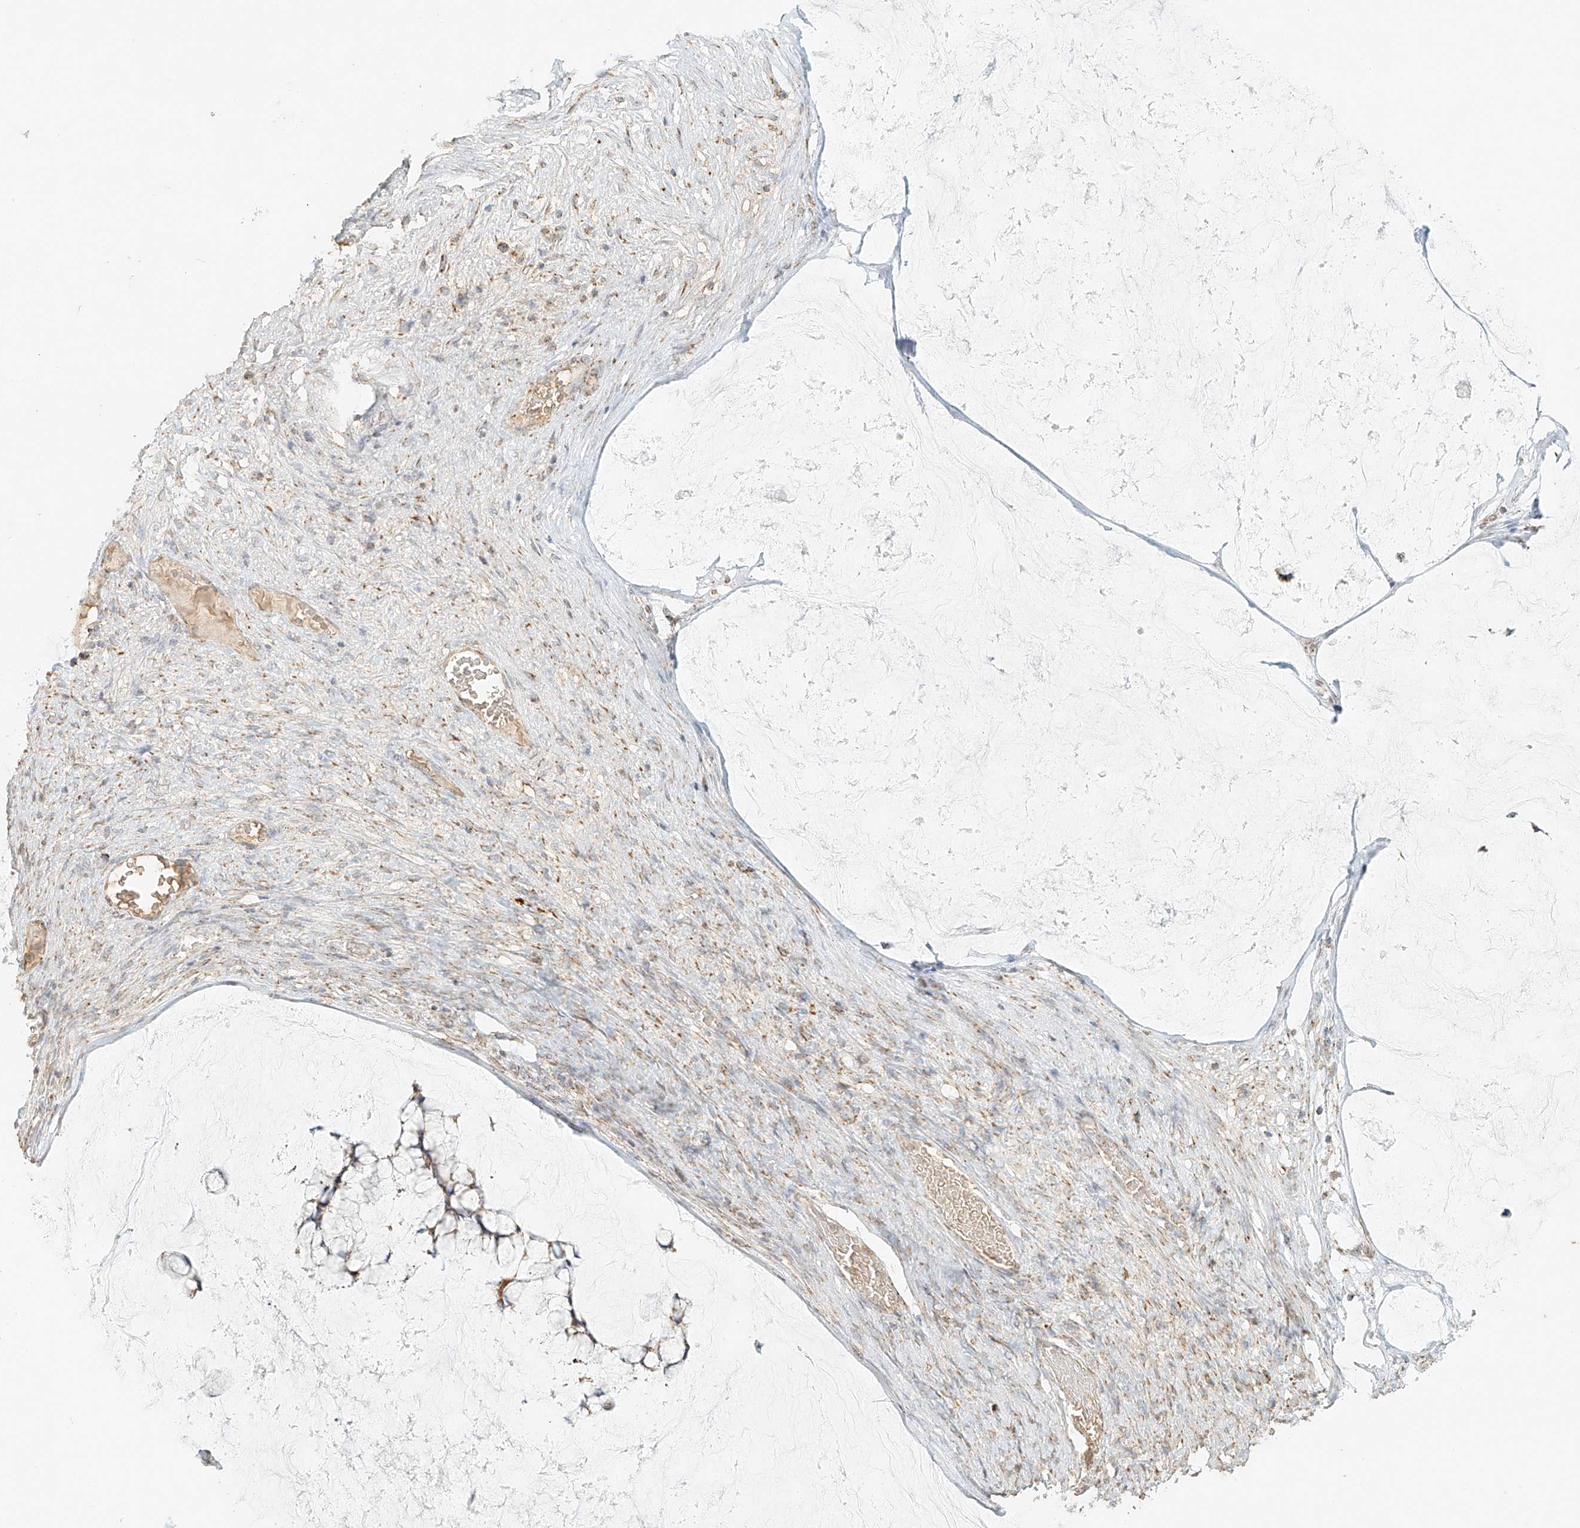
{"staining": {"intensity": "moderate", "quantity": "25%-75%", "location": "cytoplasmic/membranous"}, "tissue": "ovarian cancer", "cell_type": "Tumor cells", "image_type": "cancer", "snomed": [{"axis": "morphology", "description": "Cystadenocarcinoma, mucinous, NOS"}, {"axis": "topography", "description": "Ovary"}], "caption": "Ovarian cancer was stained to show a protein in brown. There is medium levels of moderate cytoplasmic/membranous expression in about 25%-75% of tumor cells. (DAB IHC with brightfield microscopy, high magnification).", "gene": "MIPEP", "patient": {"sex": "female", "age": 42}}